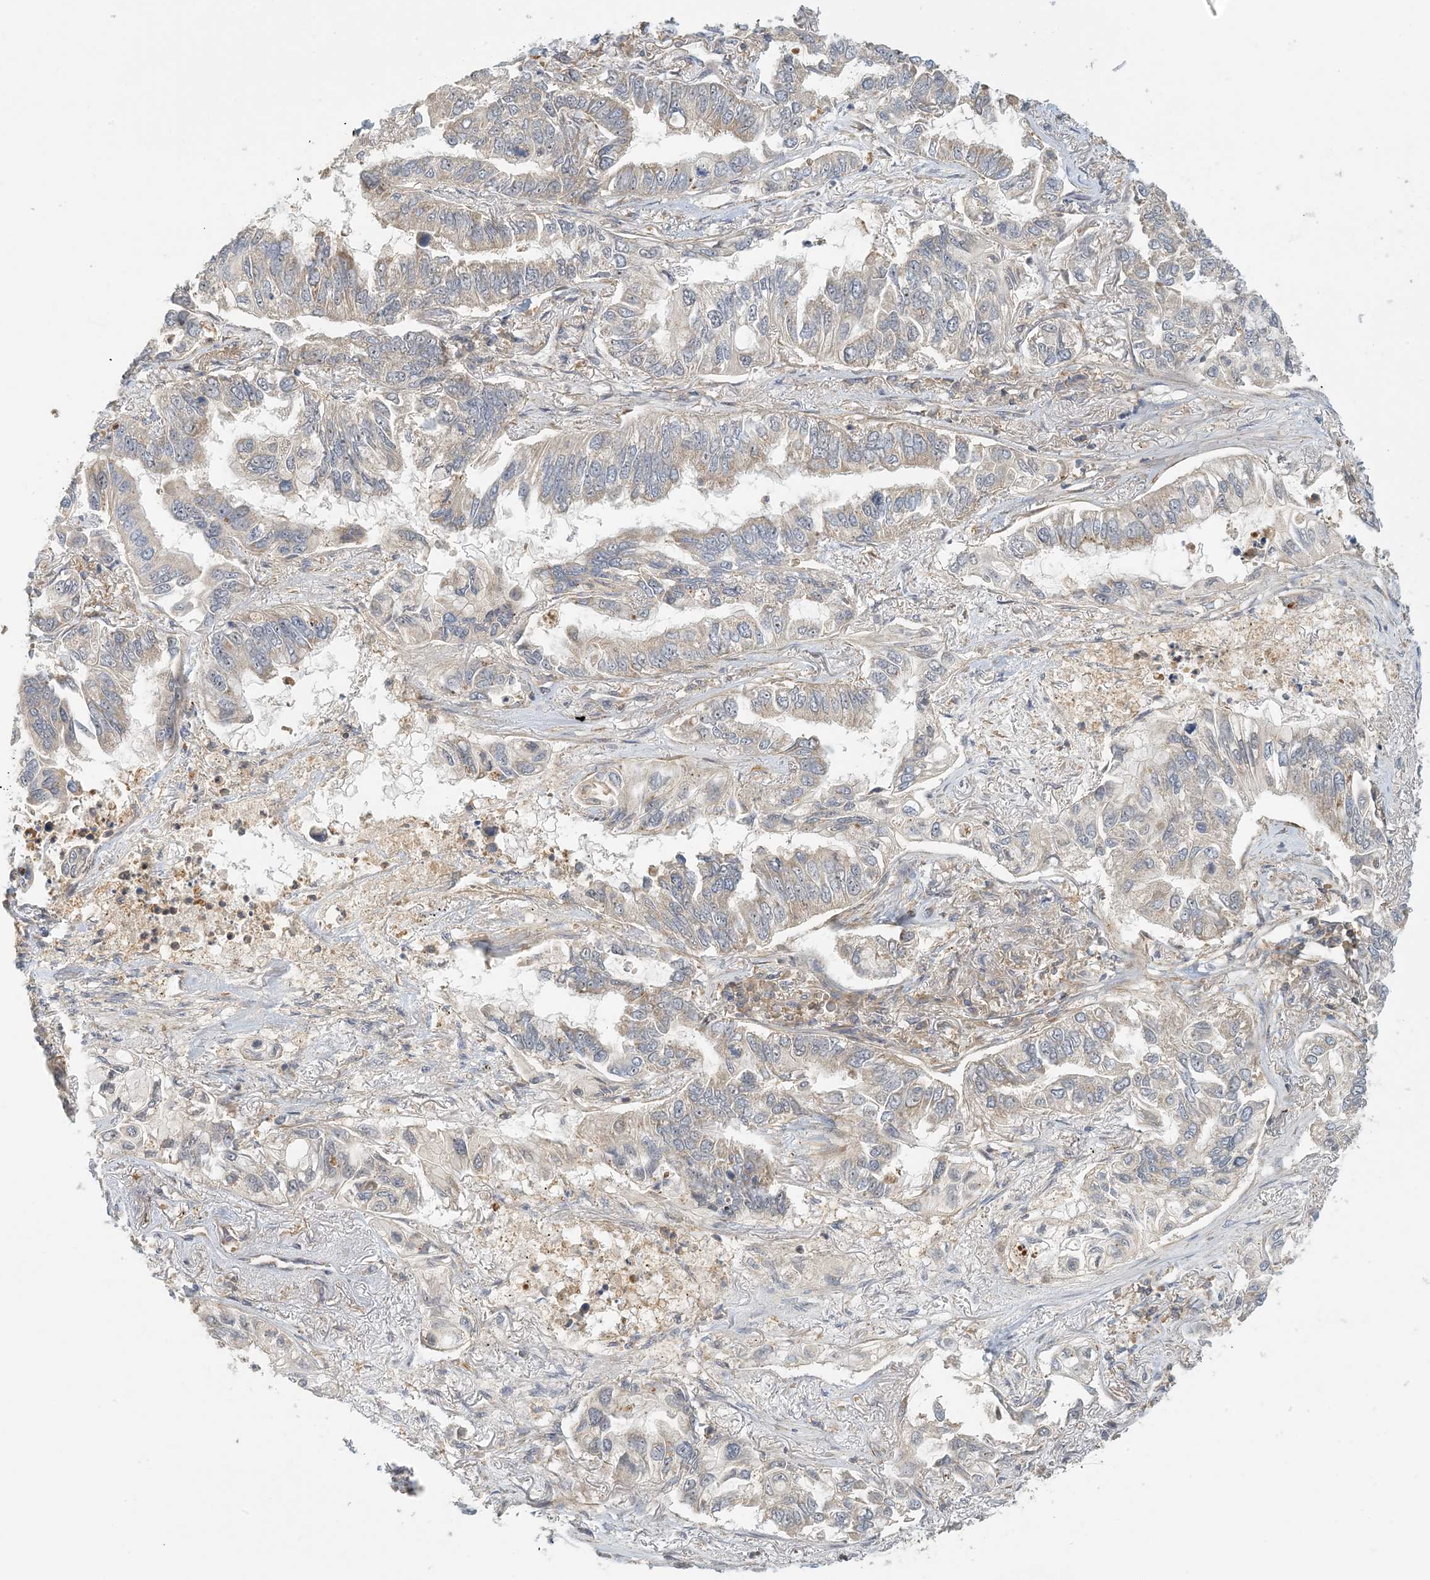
{"staining": {"intensity": "negative", "quantity": "none", "location": "none"}, "tissue": "lung cancer", "cell_type": "Tumor cells", "image_type": "cancer", "snomed": [{"axis": "morphology", "description": "Adenocarcinoma, NOS"}, {"axis": "topography", "description": "Lung"}], "caption": "A high-resolution histopathology image shows immunohistochemistry (IHC) staining of lung adenocarcinoma, which shows no significant positivity in tumor cells. (Brightfield microscopy of DAB immunohistochemistry at high magnification).", "gene": "COLEC11", "patient": {"sex": "male", "age": 64}}